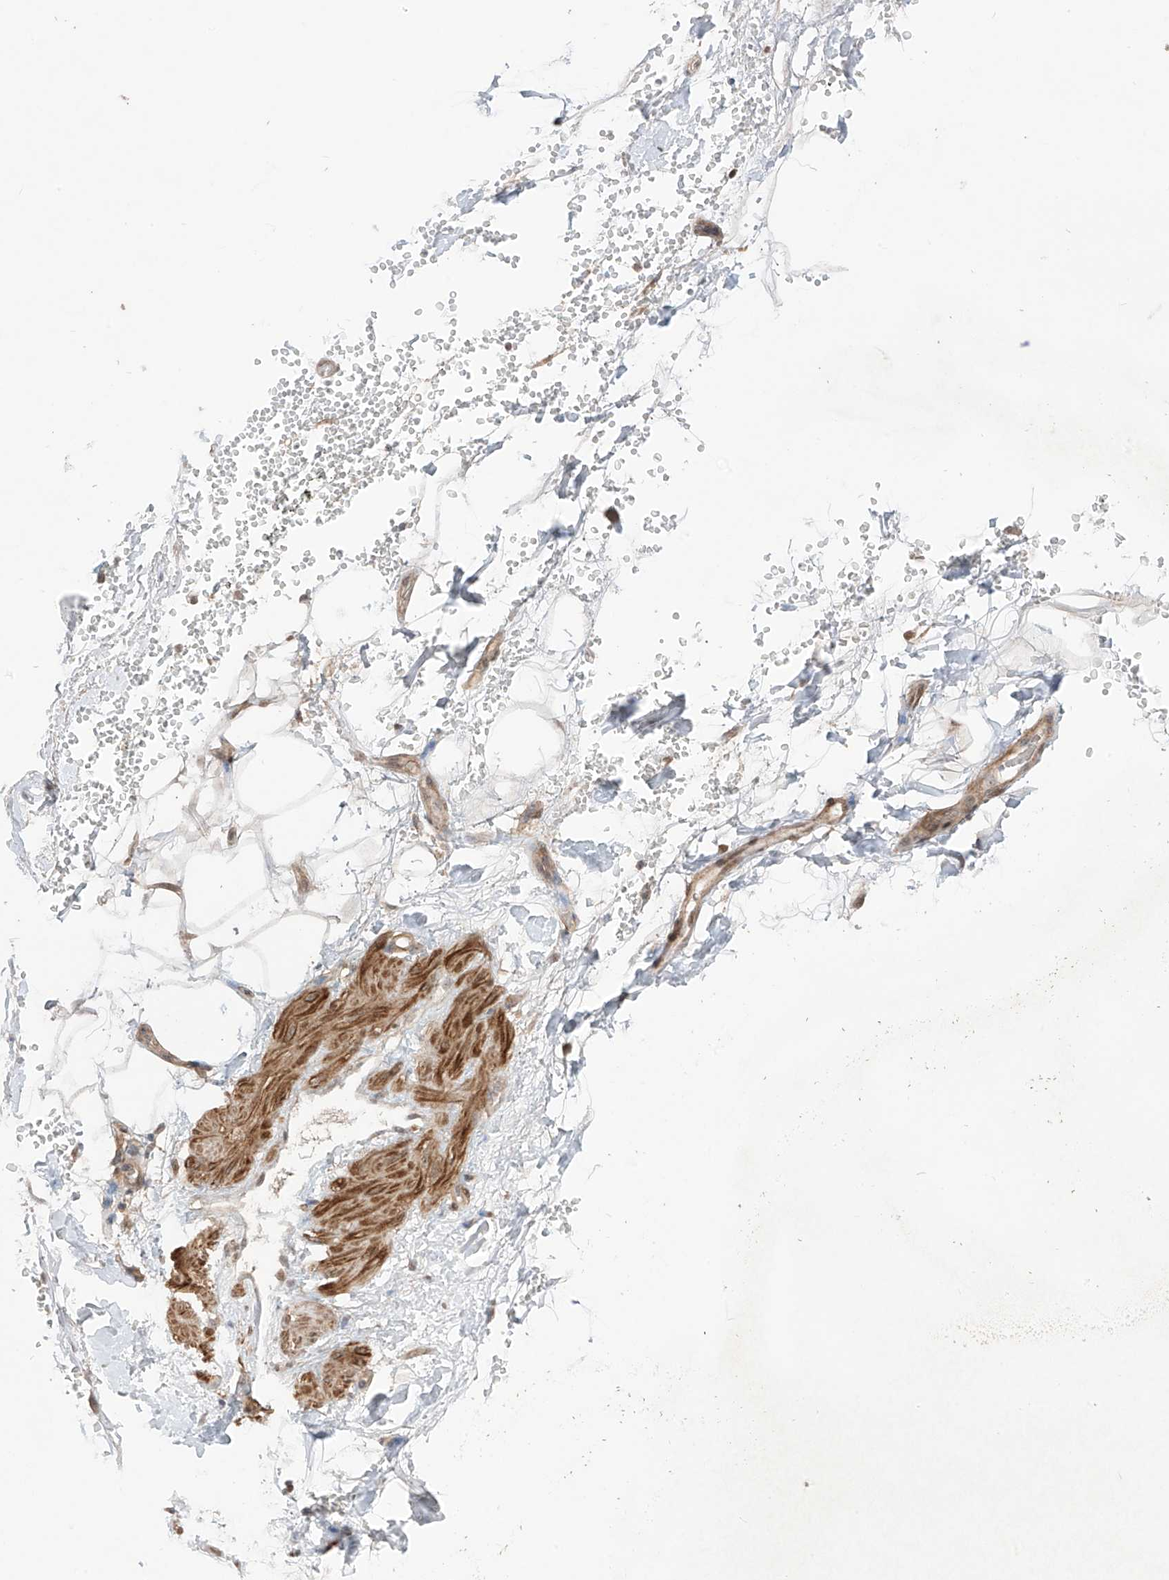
{"staining": {"intensity": "negative", "quantity": "none", "location": "none"}, "tissue": "adipose tissue", "cell_type": "Adipocytes", "image_type": "normal", "snomed": [{"axis": "morphology", "description": "Normal tissue, NOS"}, {"axis": "morphology", "description": "Adenocarcinoma, NOS"}, {"axis": "topography", "description": "Pancreas"}, {"axis": "topography", "description": "Peripheral nerve tissue"}], "caption": "The micrograph displays no staining of adipocytes in normal adipose tissue.", "gene": "LRRC74A", "patient": {"sex": "male", "age": 59}}